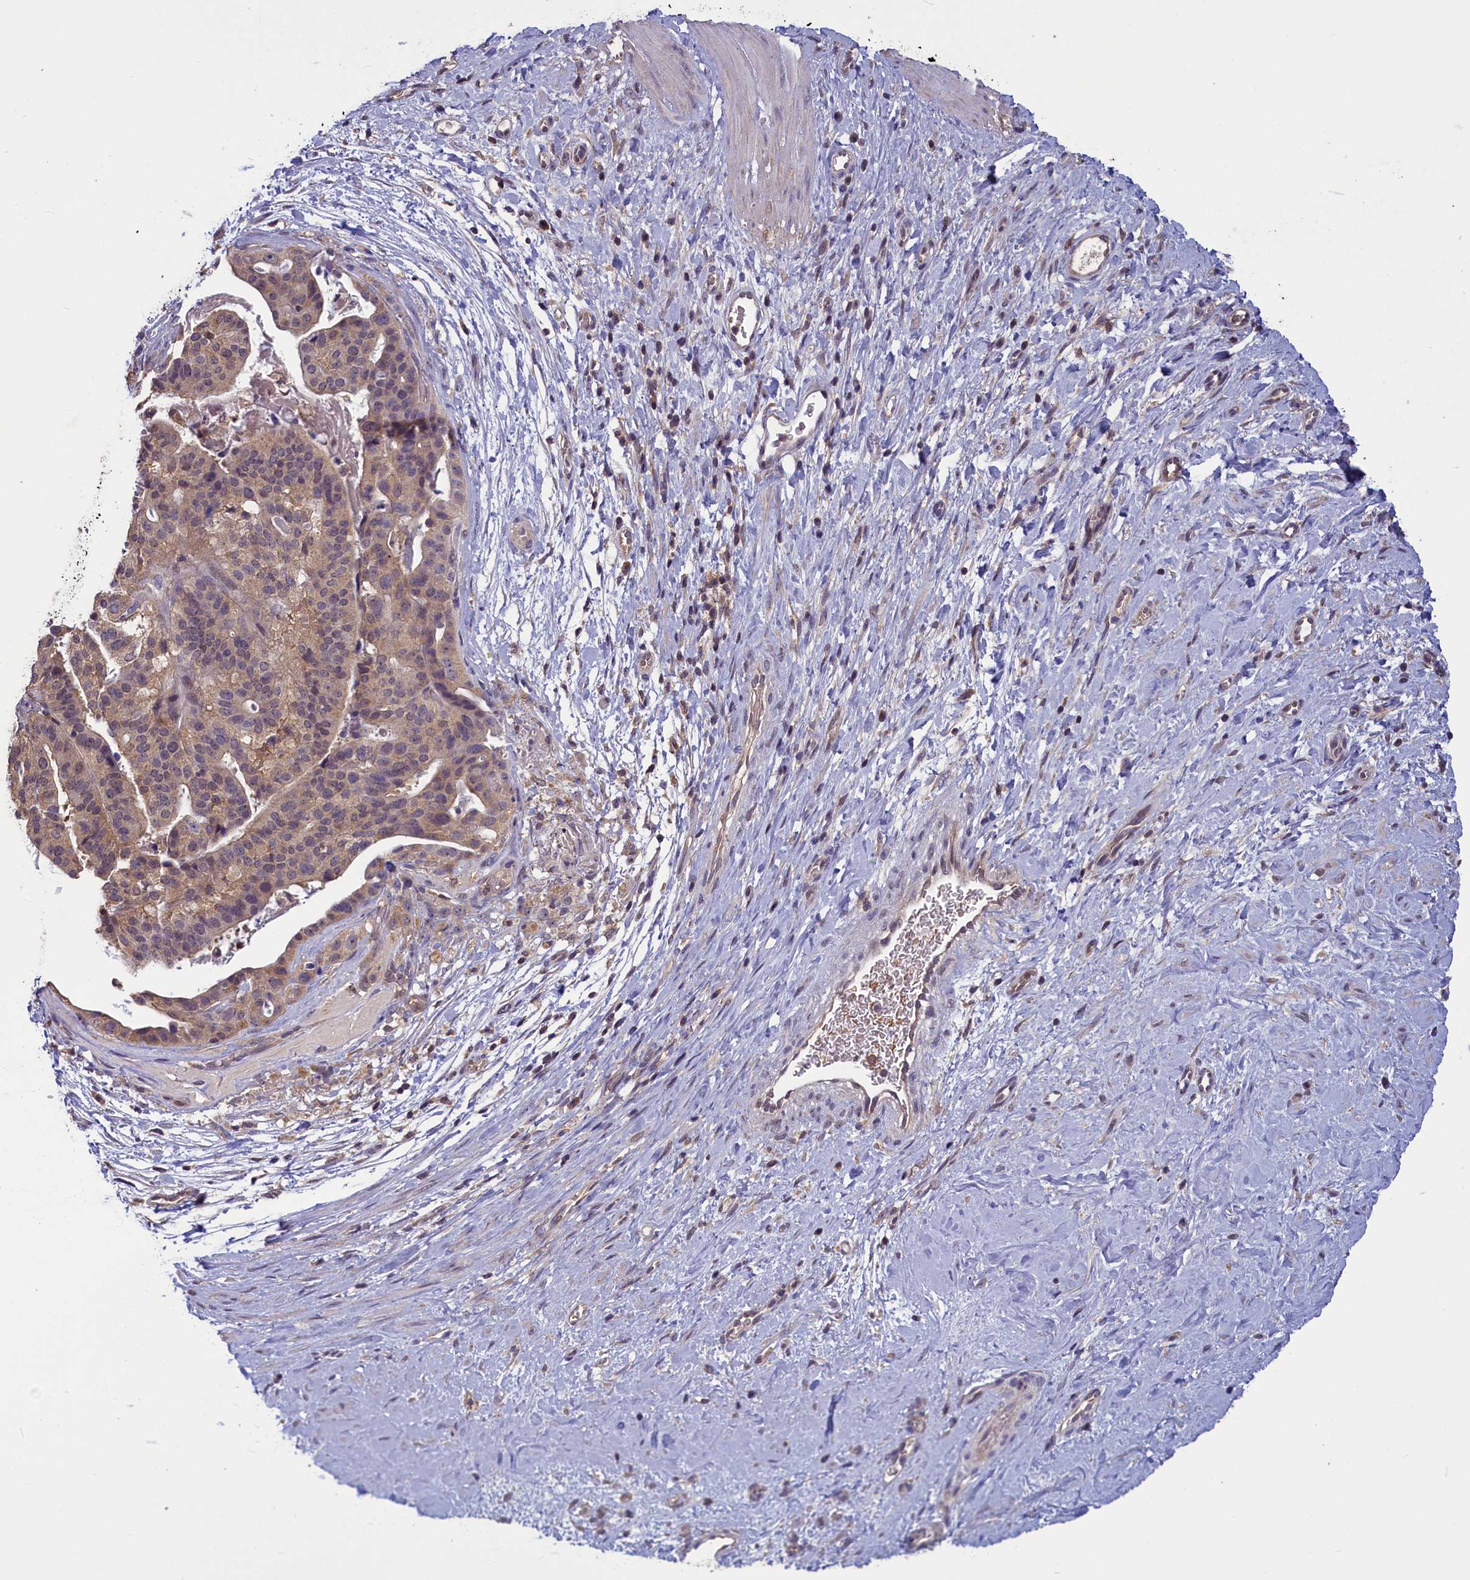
{"staining": {"intensity": "weak", "quantity": "<25%", "location": "nuclear"}, "tissue": "stomach cancer", "cell_type": "Tumor cells", "image_type": "cancer", "snomed": [{"axis": "morphology", "description": "Adenocarcinoma, NOS"}, {"axis": "topography", "description": "Stomach"}], "caption": "Micrograph shows no significant protein staining in tumor cells of adenocarcinoma (stomach).", "gene": "NUBP1", "patient": {"sex": "male", "age": 48}}